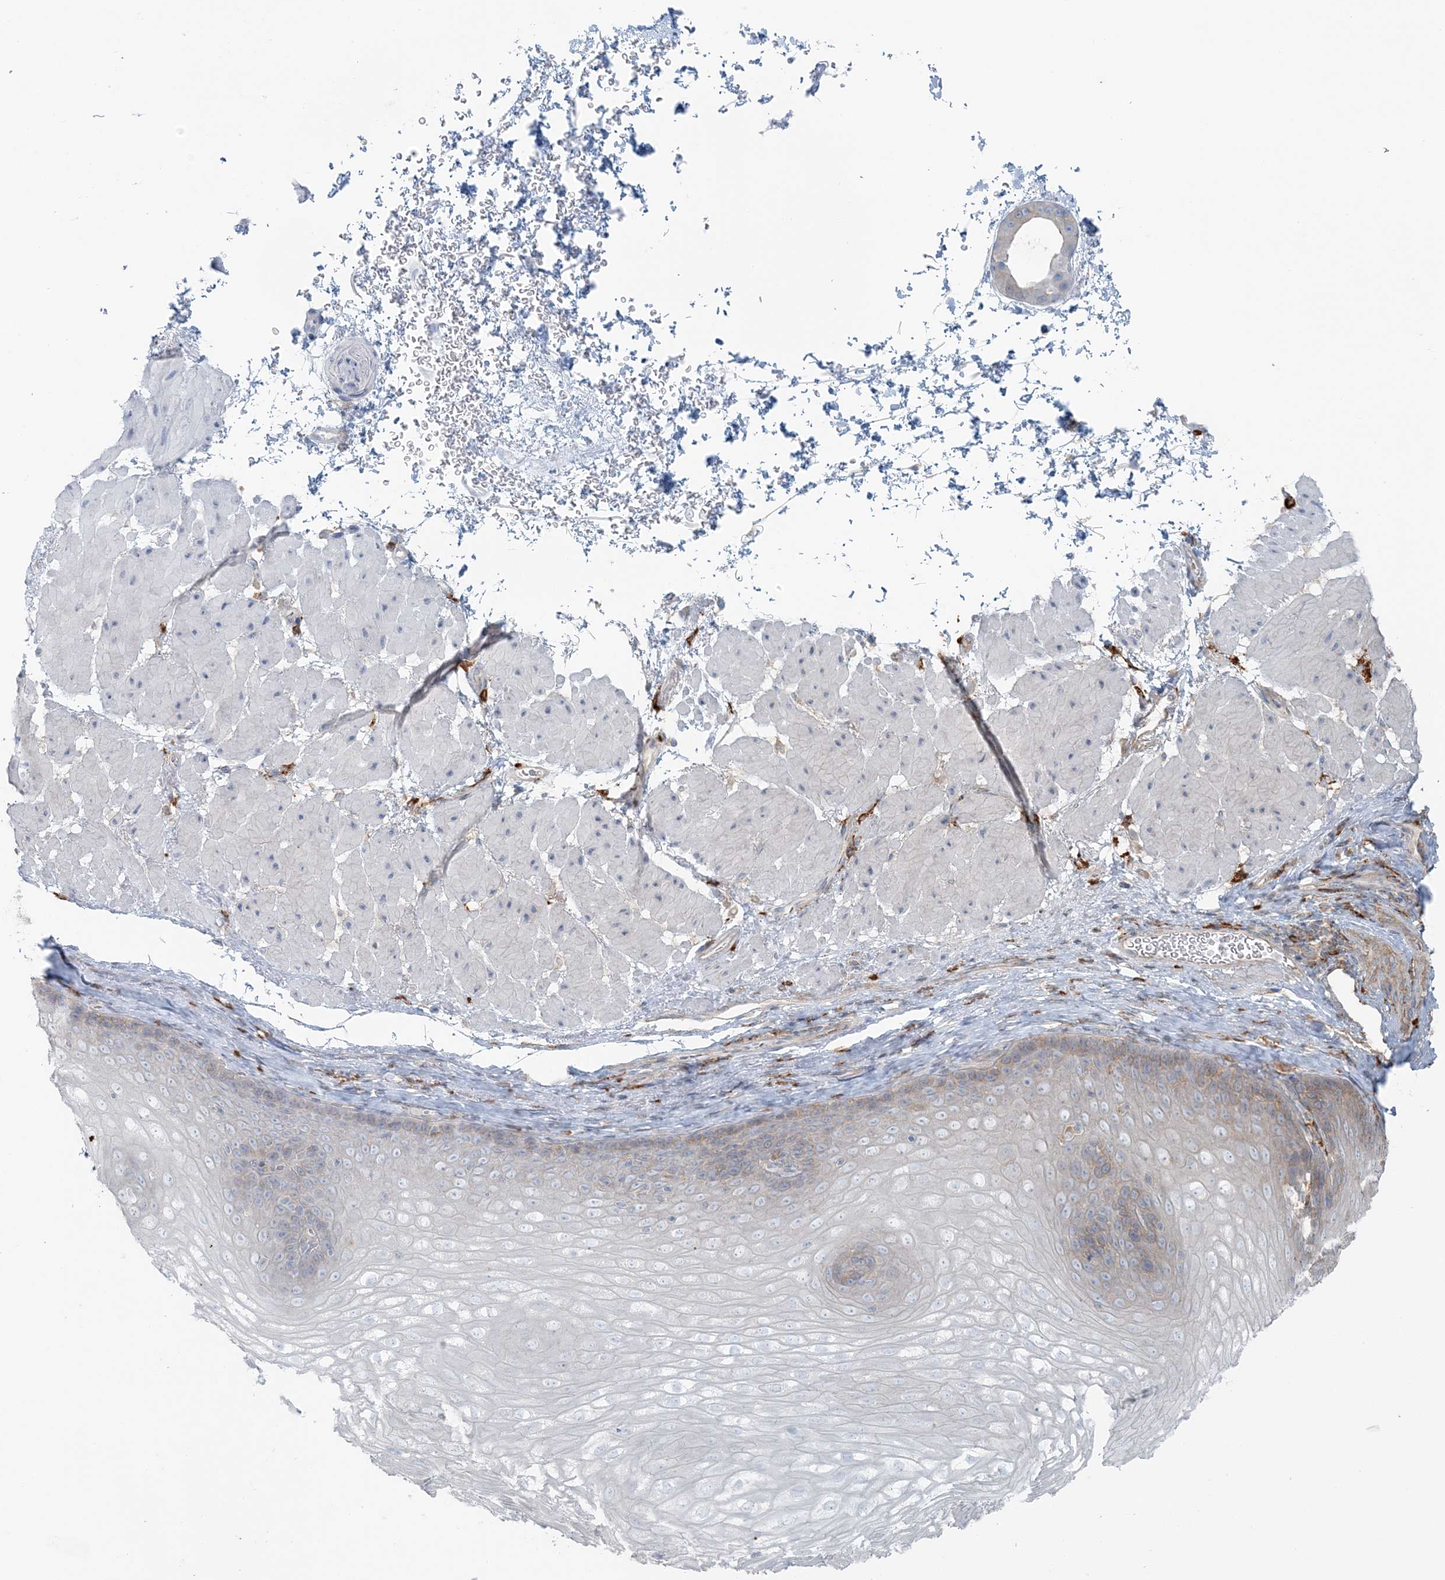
{"staining": {"intensity": "weak", "quantity": "<25%", "location": "cytoplasmic/membranous"}, "tissue": "esophagus", "cell_type": "Squamous epithelial cells", "image_type": "normal", "snomed": [{"axis": "morphology", "description": "Normal tissue, NOS"}, {"axis": "topography", "description": "Esophagus"}], "caption": "A photomicrograph of human esophagus is negative for staining in squamous epithelial cells.", "gene": "SNX2", "patient": {"sex": "female", "age": 66}}